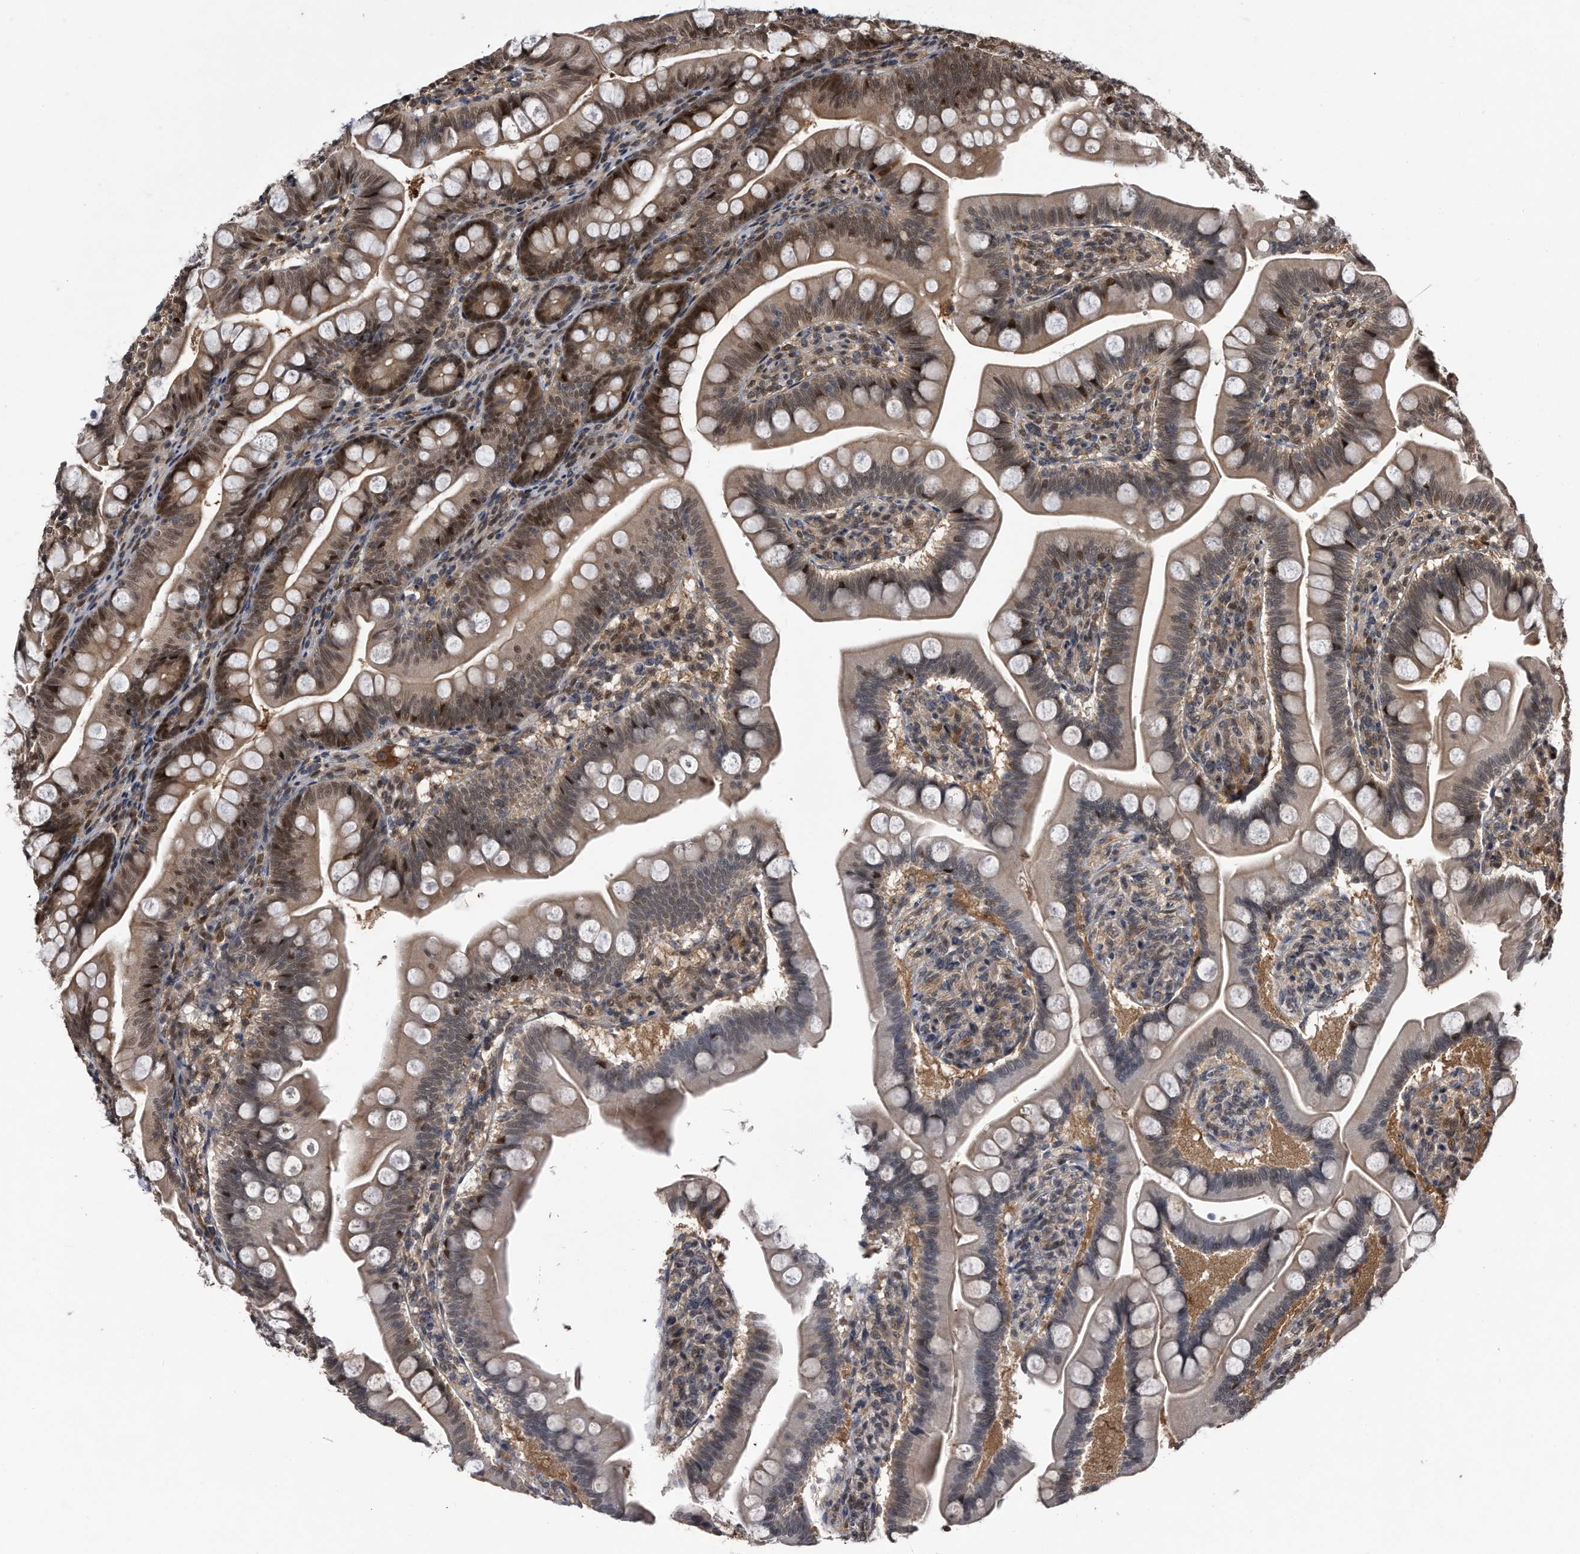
{"staining": {"intensity": "moderate", "quantity": "<25%", "location": "cytoplasmic/membranous,nuclear"}, "tissue": "small intestine", "cell_type": "Glandular cells", "image_type": "normal", "snomed": [{"axis": "morphology", "description": "Normal tissue, NOS"}, {"axis": "topography", "description": "Small intestine"}], "caption": "Human small intestine stained with a brown dye exhibits moderate cytoplasmic/membranous,nuclear positive expression in about <25% of glandular cells.", "gene": "RAD23B", "patient": {"sex": "male", "age": 7}}